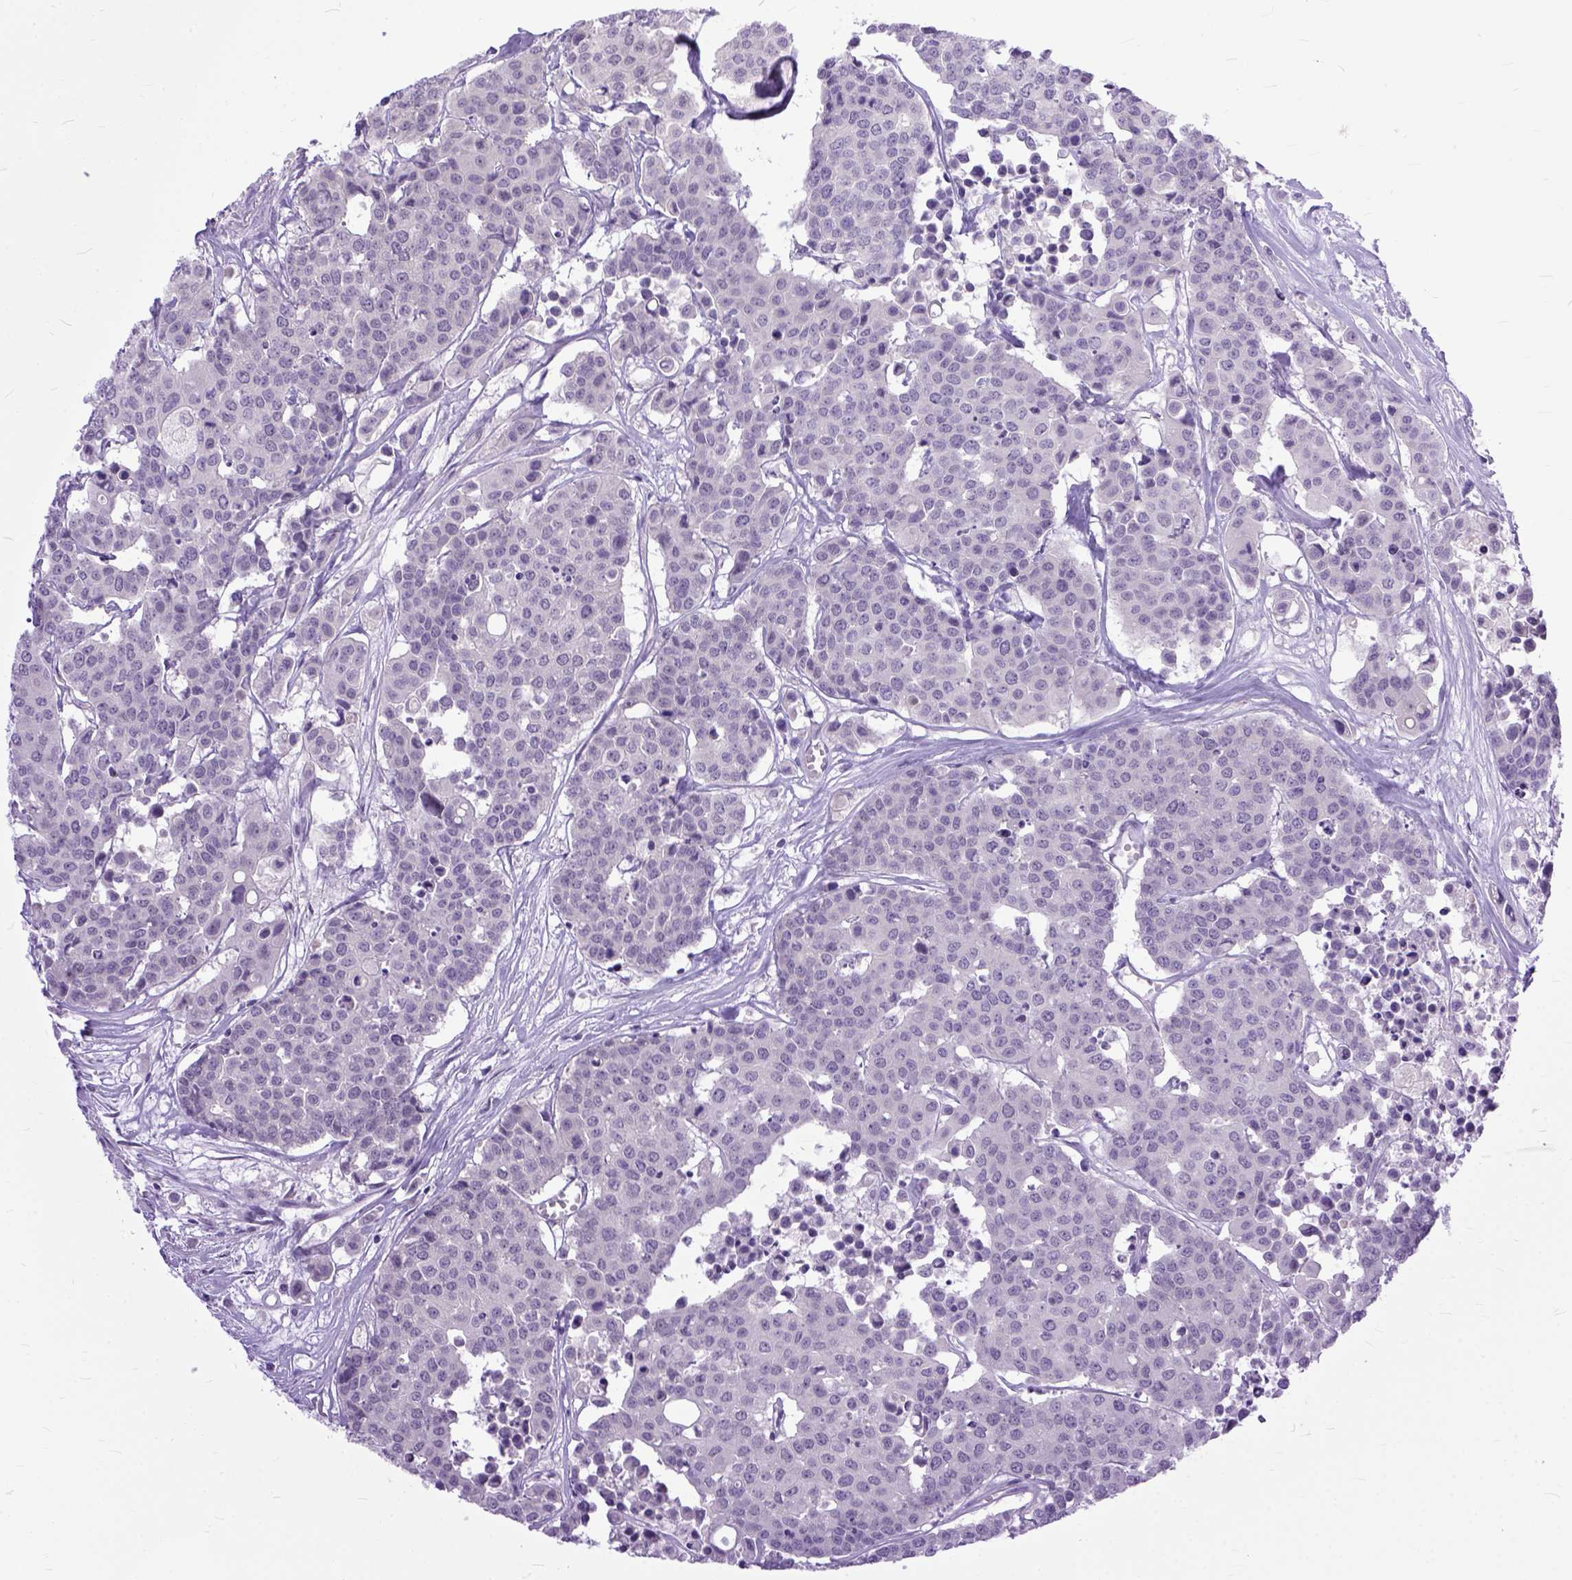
{"staining": {"intensity": "negative", "quantity": "none", "location": "none"}, "tissue": "carcinoid", "cell_type": "Tumor cells", "image_type": "cancer", "snomed": [{"axis": "morphology", "description": "Carcinoid, malignant, NOS"}, {"axis": "topography", "description": "Colon"}], "caption": "Immunohistochemical staining of carcinoid reveals no significant staining in tumor cells. Nuclei are stained in blue.", "gene": "TCEAL7", "patient": {"sex": "male", "age": 81}}